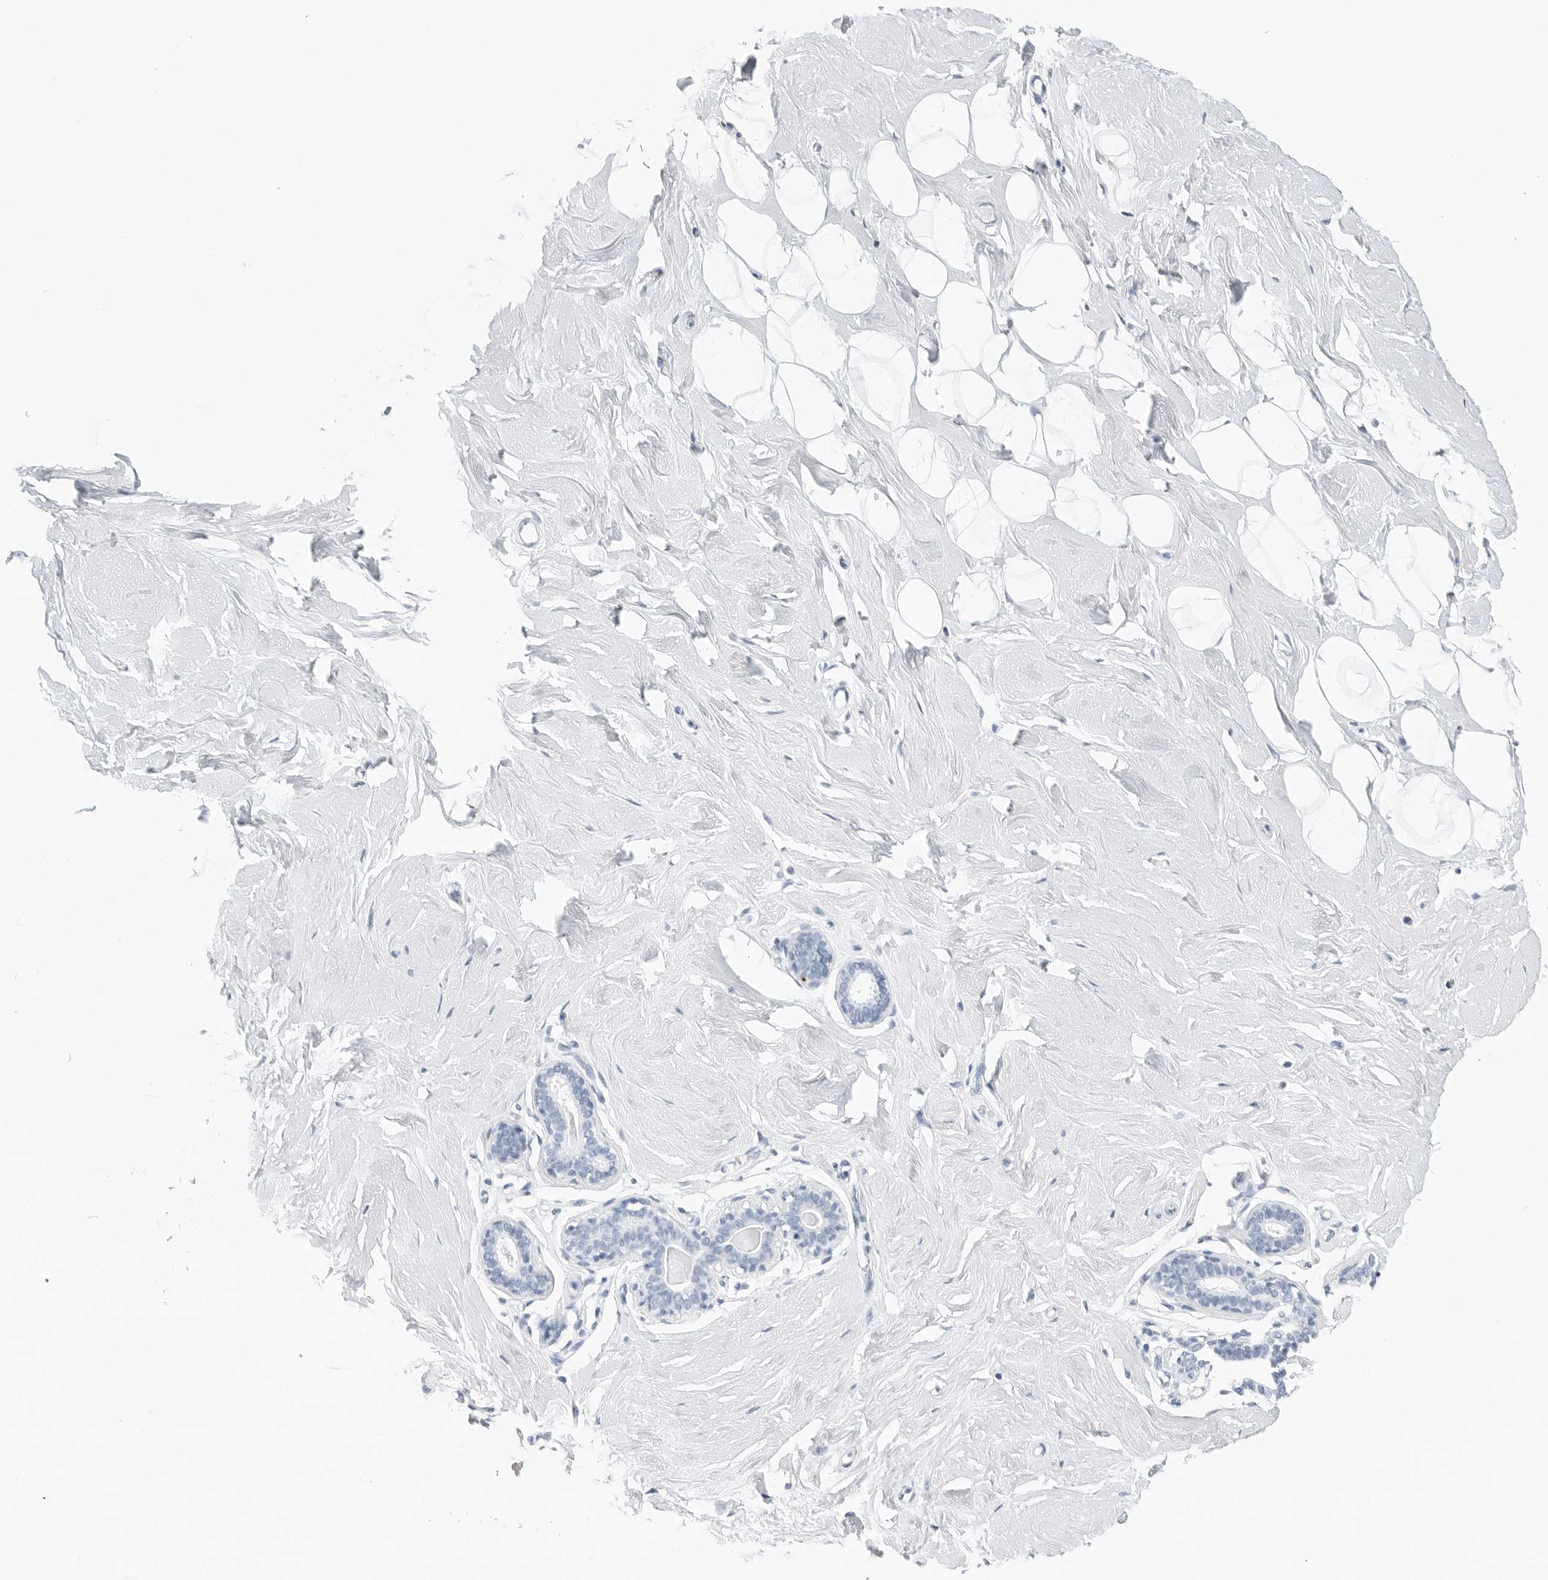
{"staining": {"intensity": "negative", "quantity": "none", "location": "none"}, "tissue": "breast", "cell_type": "Adipocytes", "image_type": "normal", "snomed": [{"axis": "morphology", "description": "Normal tissue, NOS"}, {"axis": "topography", "description": "Breast"}], "caption": "The image reveals no staining of adipocytes in unremarkable breast.", "gene": "SLPI", "patient": {"sex": "female", "age": 23}}